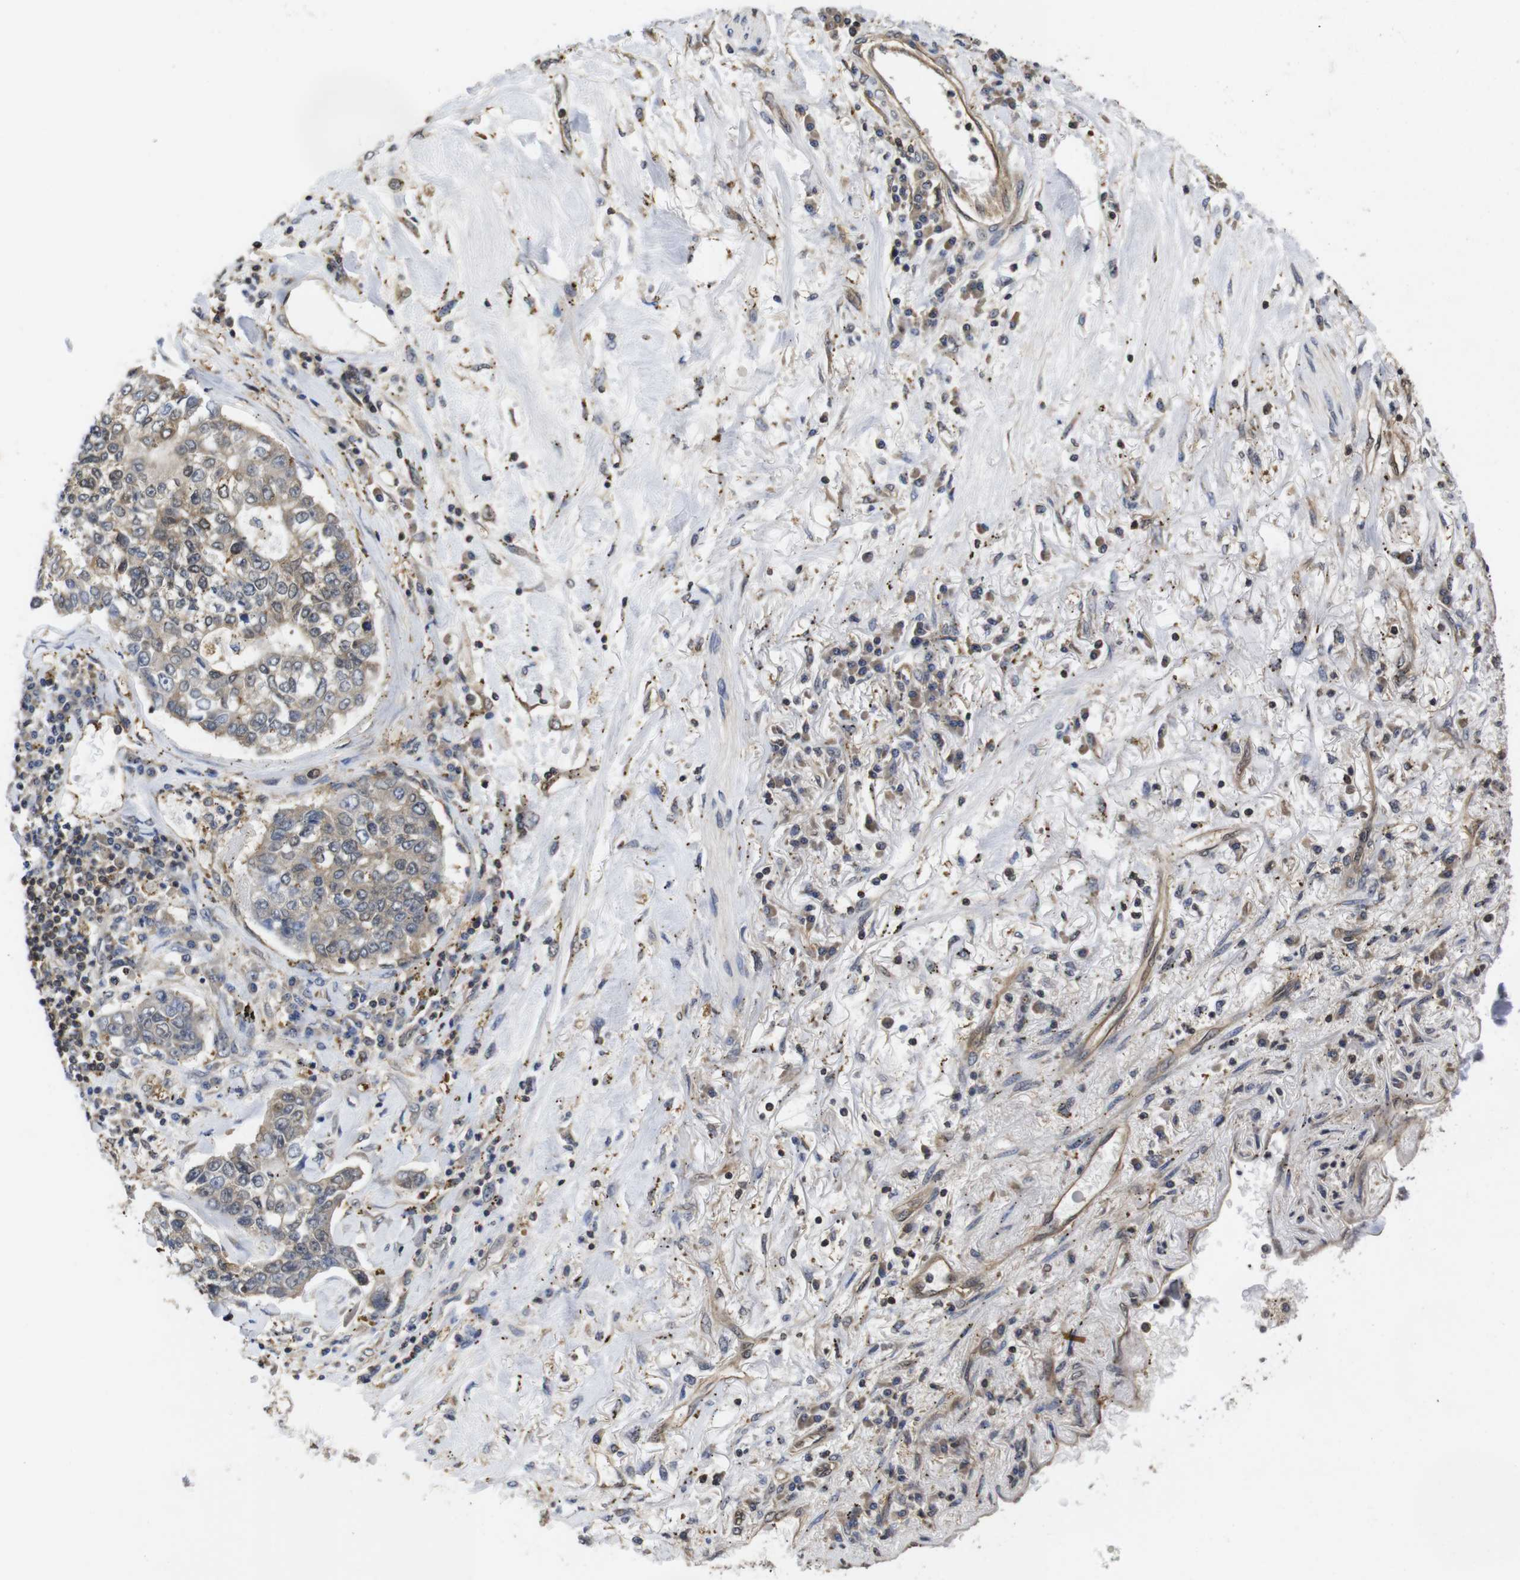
{"staining": {"intensity": "weak", "quantity": ">75%", "location": "cytoplasmic/membranous"}, "tissue": "lung cancer", "cell_type": "Tumor cells", "image_type": "cancer", "snomed": [{"axis": "morphology", "description": "Adenocarcinoma, NOS"}, {"axis": "topography", "description": "Lung"}], "caption": "Lung adenocarcinoma tissue reveals weak cytoplasmic/membranous expression in about >75% of tumor cells", "gene": "SUMO3", "patient": {"sex": "male", "age": 49}}